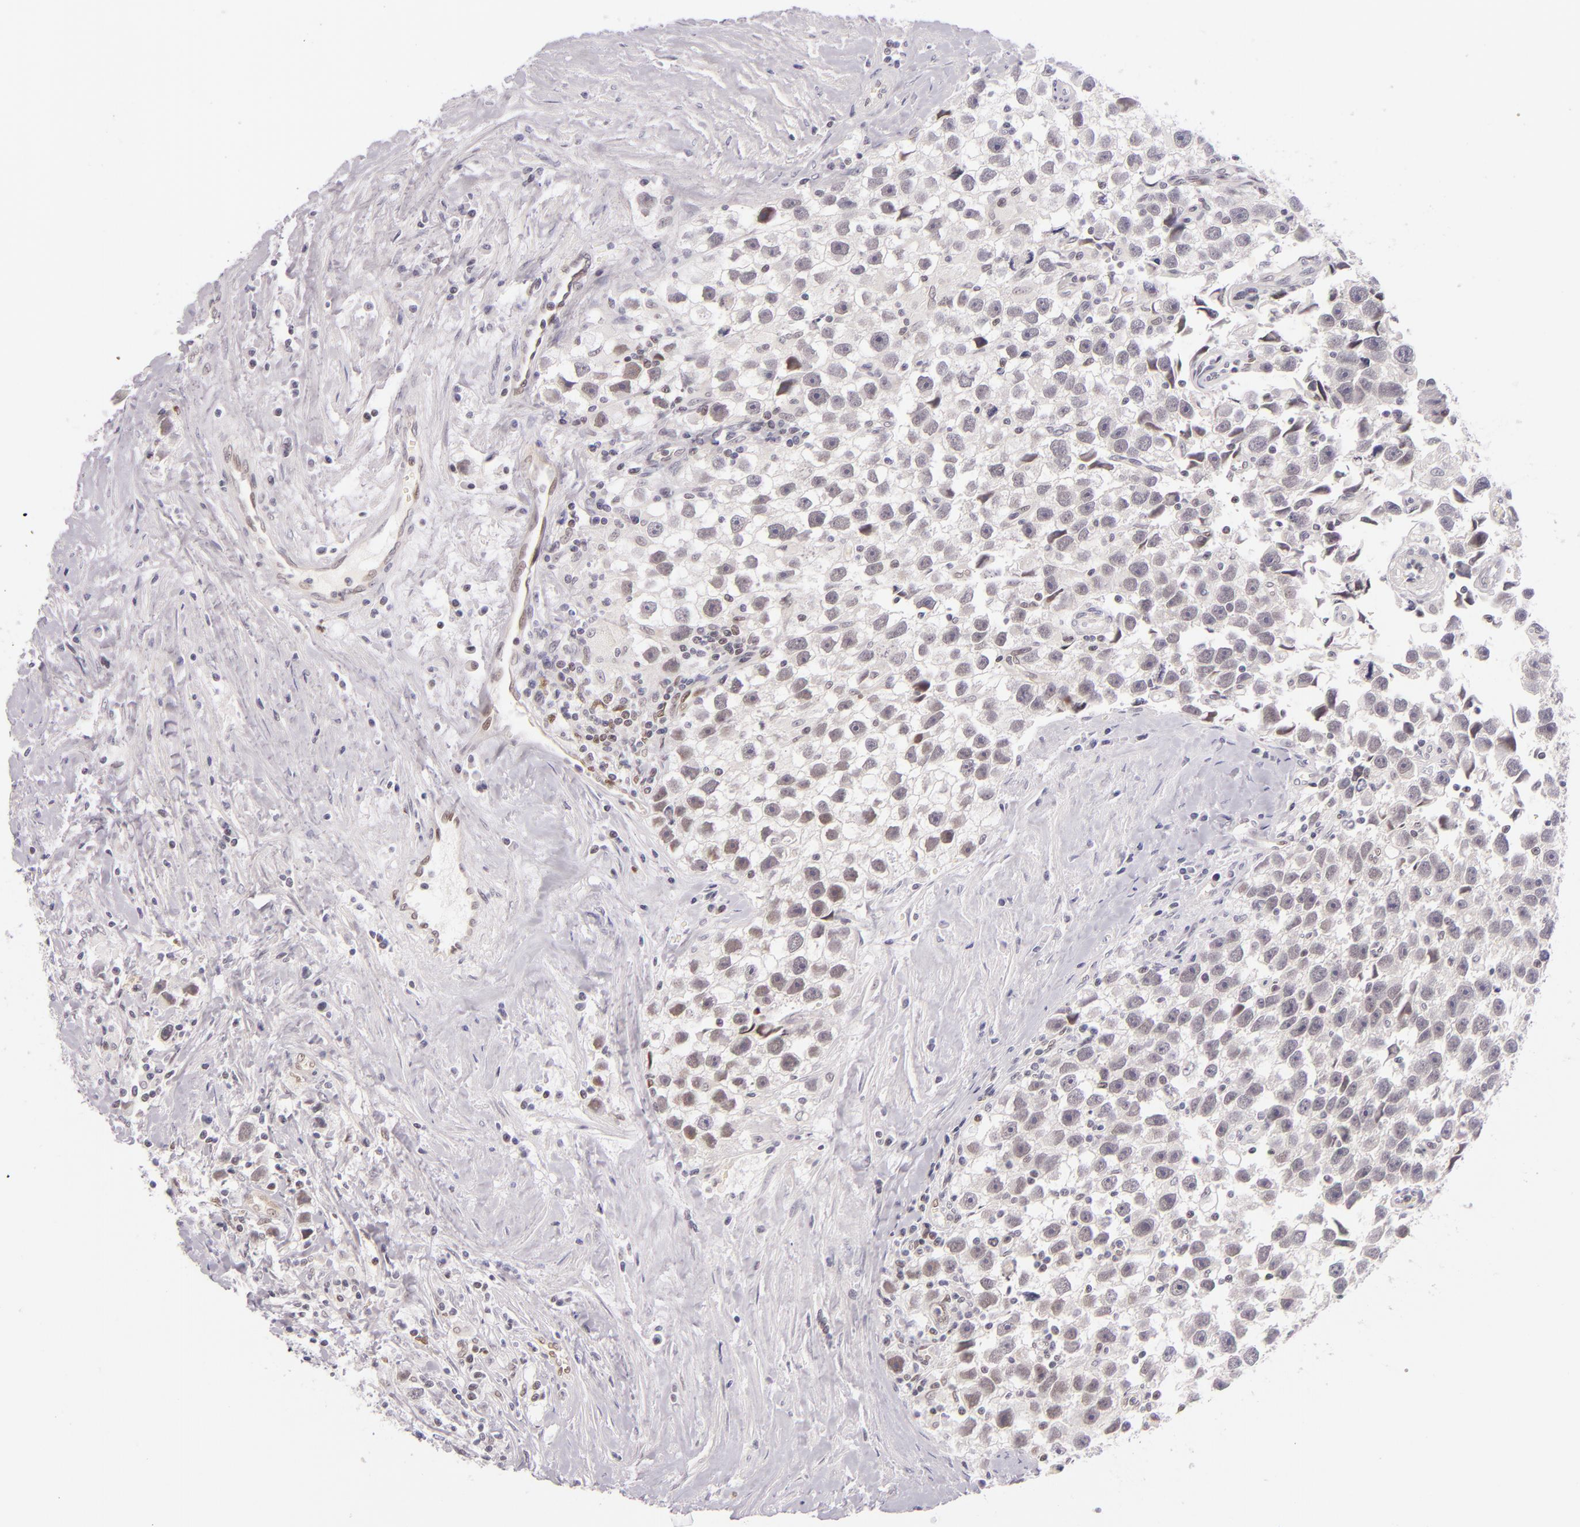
{"staining": {"intensity": "negative", "quantity": "none", "location": "none"}, "tissue": "testis cancer", "cell_type": "Tumor cells", "image_type": "cancer", "snomed": [{"axis": "morphology", "description": "Seminoma, NOS"}, {"axis": "topography", "description": "Testis"}], "caption": "This is a histopathology image of IHC staining of seminoma (testis), which shows no positivity in tumor cells. The staining was performed using DAB to visualize the protein expression in brown, while the nuclei were stained in blue with hematoxylin (Magnification: 20x).", "gene": "BCL3", "patient": {"sex": "male", "age": 43}}